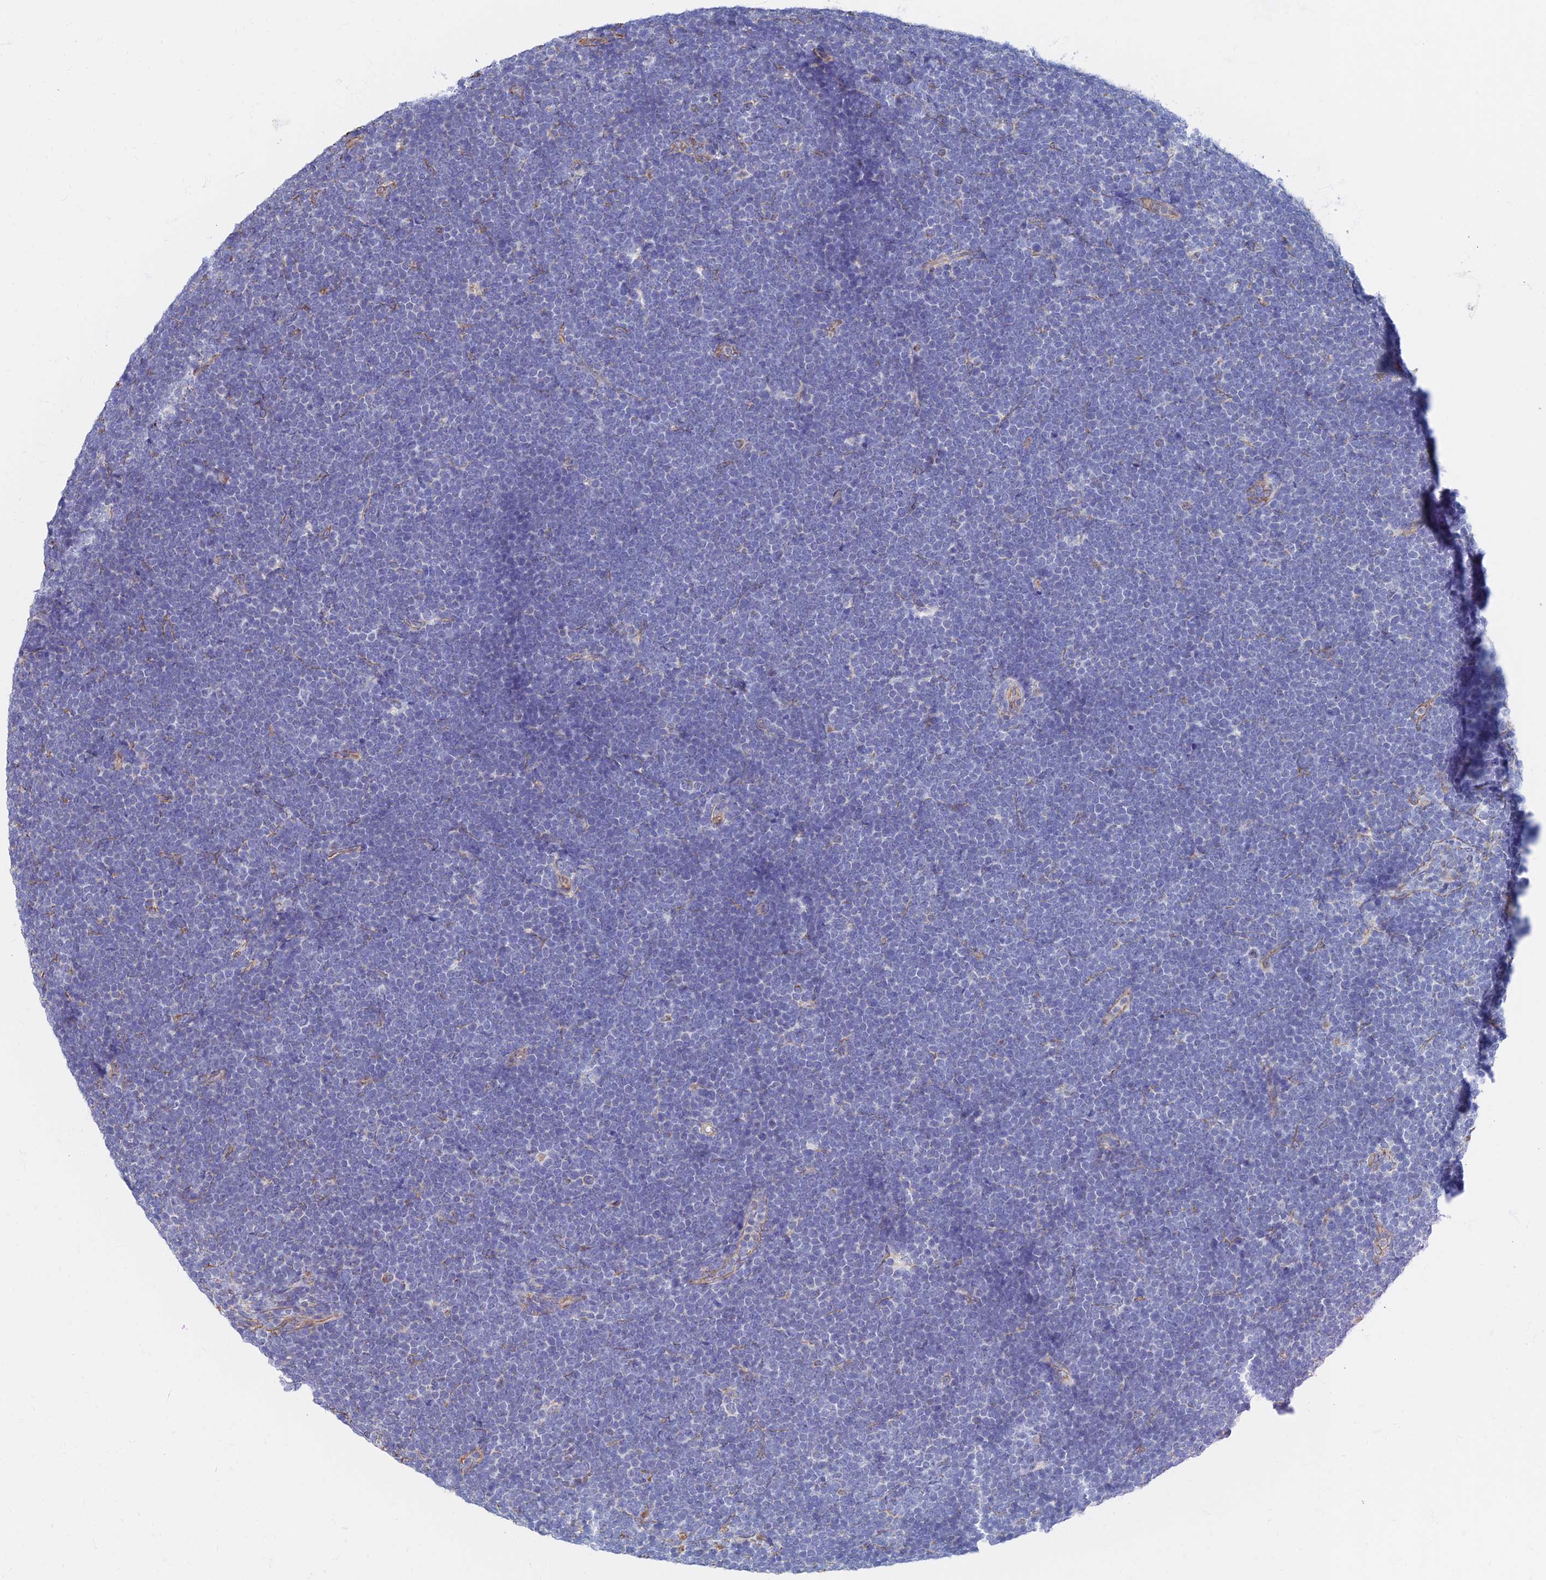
{"staining": {"intensity": "negative", "quantity": "none", "location": "none"}, "tissue": "lymphoma", "cell_type": "Tumor cells", "image_type": "cancer", "snomed": [{"axis": "morphology", "description": "Malignant lymphoma, non-Hodgkin's type, High grade"}, {"axis": "topography", "description": "Lymph node"}], "caption": "This is an IHC image of human malignant lymphoma, non-Hodgkin's type (high-grade). There is no expression in tumor cells.", "gene": "RMC1", "patient": {"sex": "male", "age": 13}}